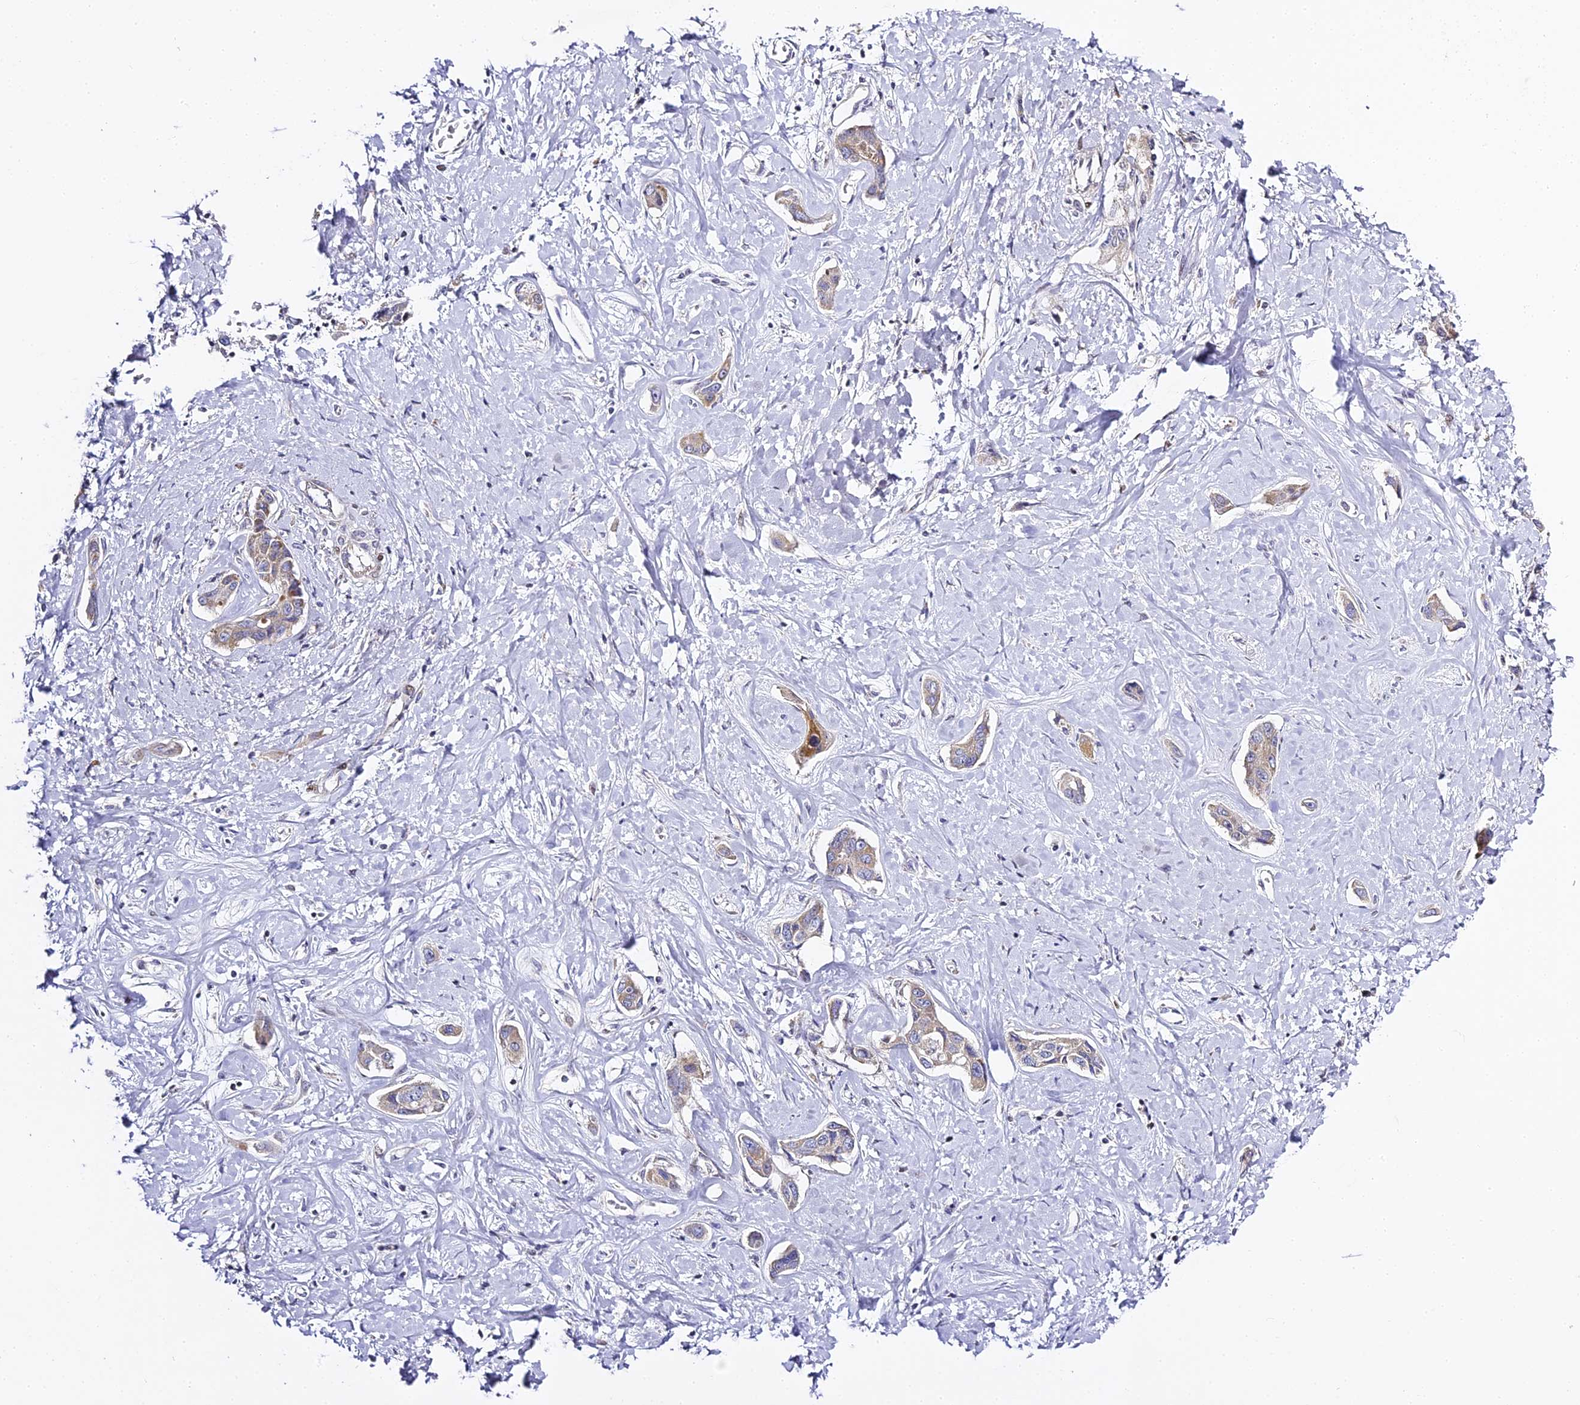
{"staining": {"intensity": "moderate", "quantity": "<25%", "location": "cytoplasmic/membranous"}, "tissue": "liver cancer", "cell_type": "Tumor cells", "image_type": "cancer", "snomed": [{"axis": "morphology", "description": "Cholangiocarcinoma"}, {"axis": "topography", "description": "Liver"}], "caption": "Tumor cells demonstrate low levels of moderate cytoplasmic/membranous positivity in about <25% of cells in cholangiocarcinoma (liver).", "gene": "SERP1", "patient": {"sex": "male", "age": 59}}